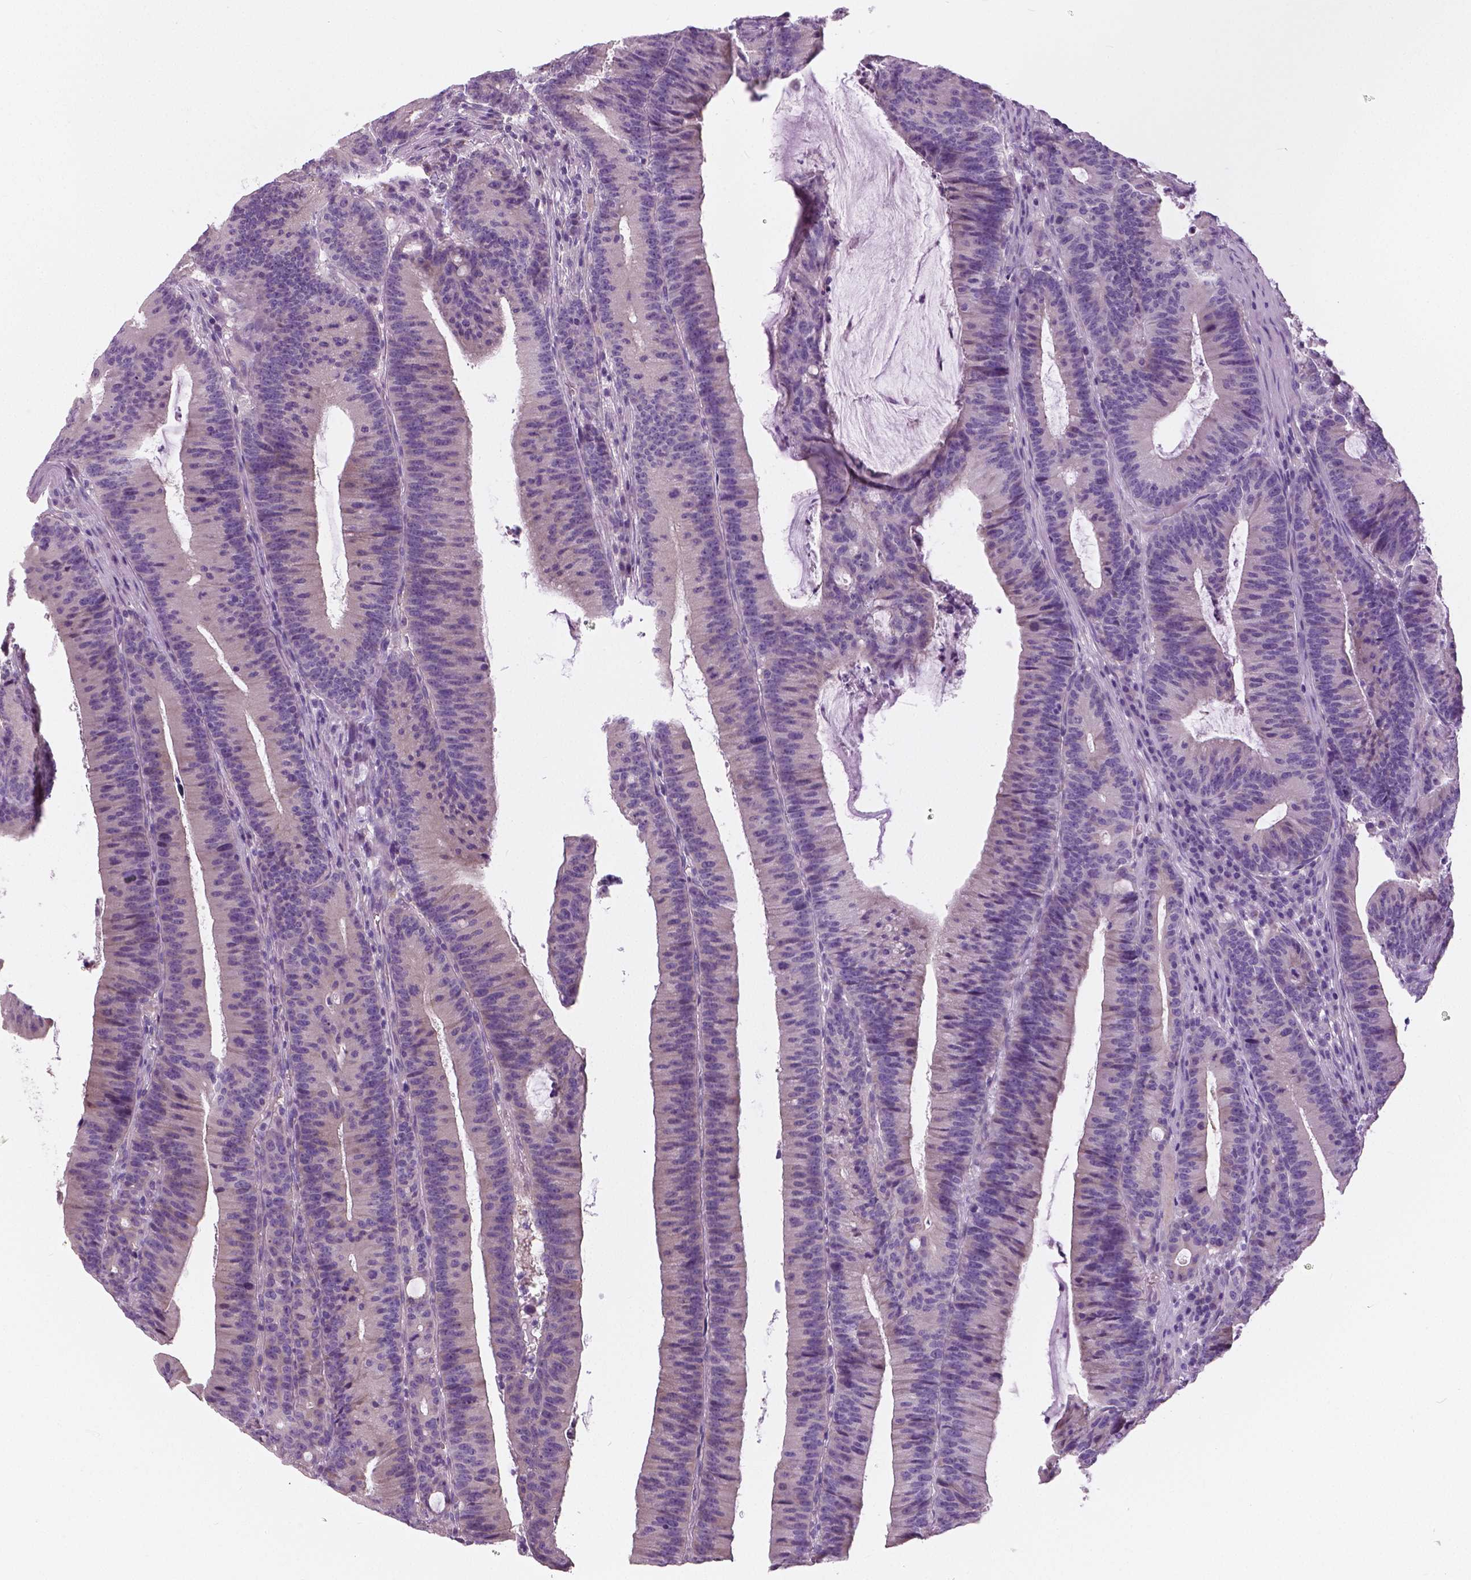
{"staining": {"intensity": "negative", "quantity": "none", "location": "none"}, "tissue": "colorectal cancer", "cell_type": "Tumor cells", "image_type": "cancer", "snomed": [{"axis": "morphology", "description": "Adenocarcinoma, NOS"}, {"axis": "topography", "description": "Colon"}], "caption": "There is no significant positivity in tumor cells of colorectal cancer (adenocarcinoma). The staining is performed using DAB brown chromogen with nuclei counter-stained in using hematoxylin.", "gene": "SERPINI1", "patient": {"sex": "female", "age": 78}}